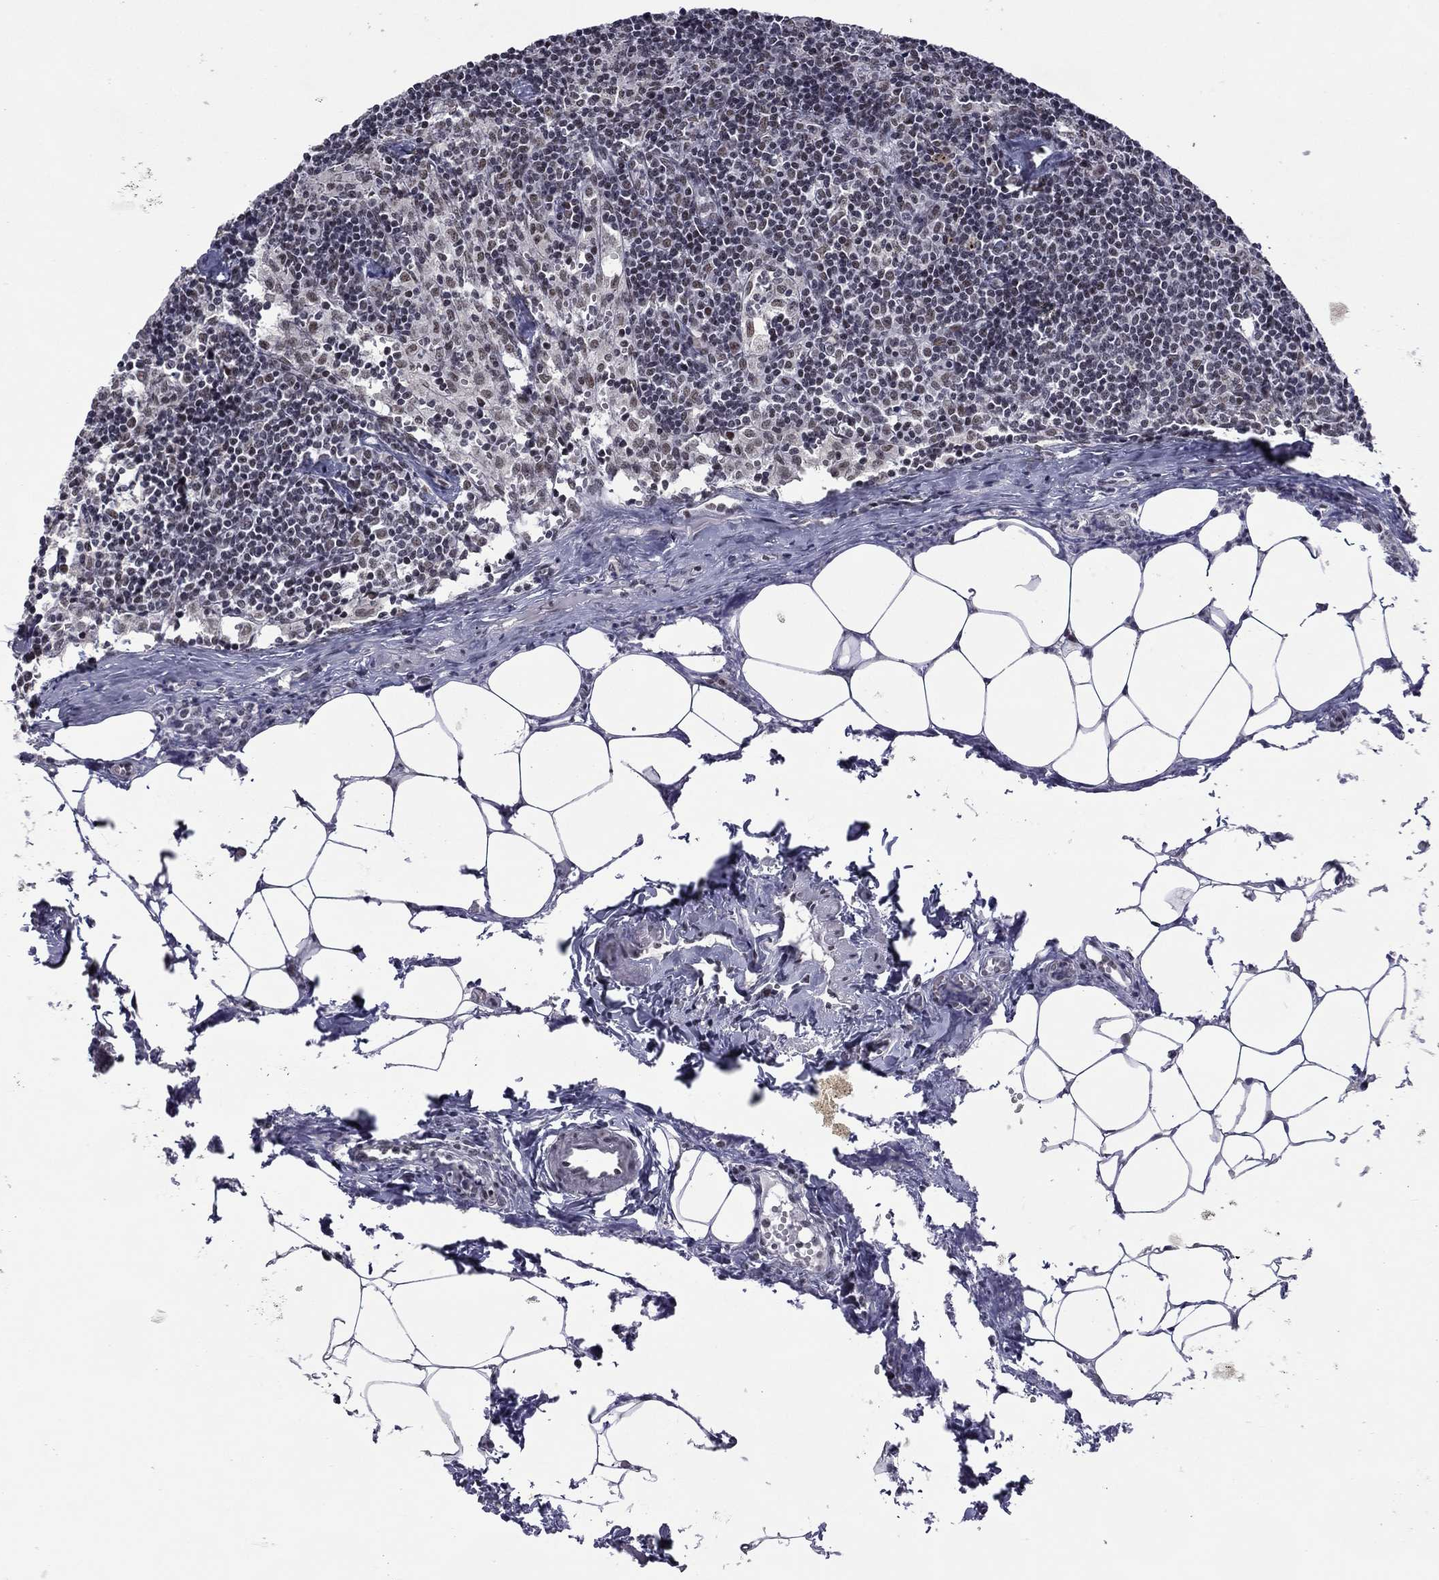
{"staining": {"intensity": "weak", "quantity": "<25%", "location": "nuclear"}, "tissue": "lymph node", "cell_type": "Germinal center cells", "image_type": "normal", "snomed": [{"axis": "morphology", "description": "Normal tissue, NOS"}, {"axis": "topography", "description": "Lymph node"}], "caption": "Immunohistochemical staining of benign lymph node reveals no significant expression in germinal center cells. (DAB (3,3'-diaminobenzidine) immunohistochemistry with hematoxylin counter stain).", "gene": "ETV5", "patient": {"sex": "female", "age": 51}}